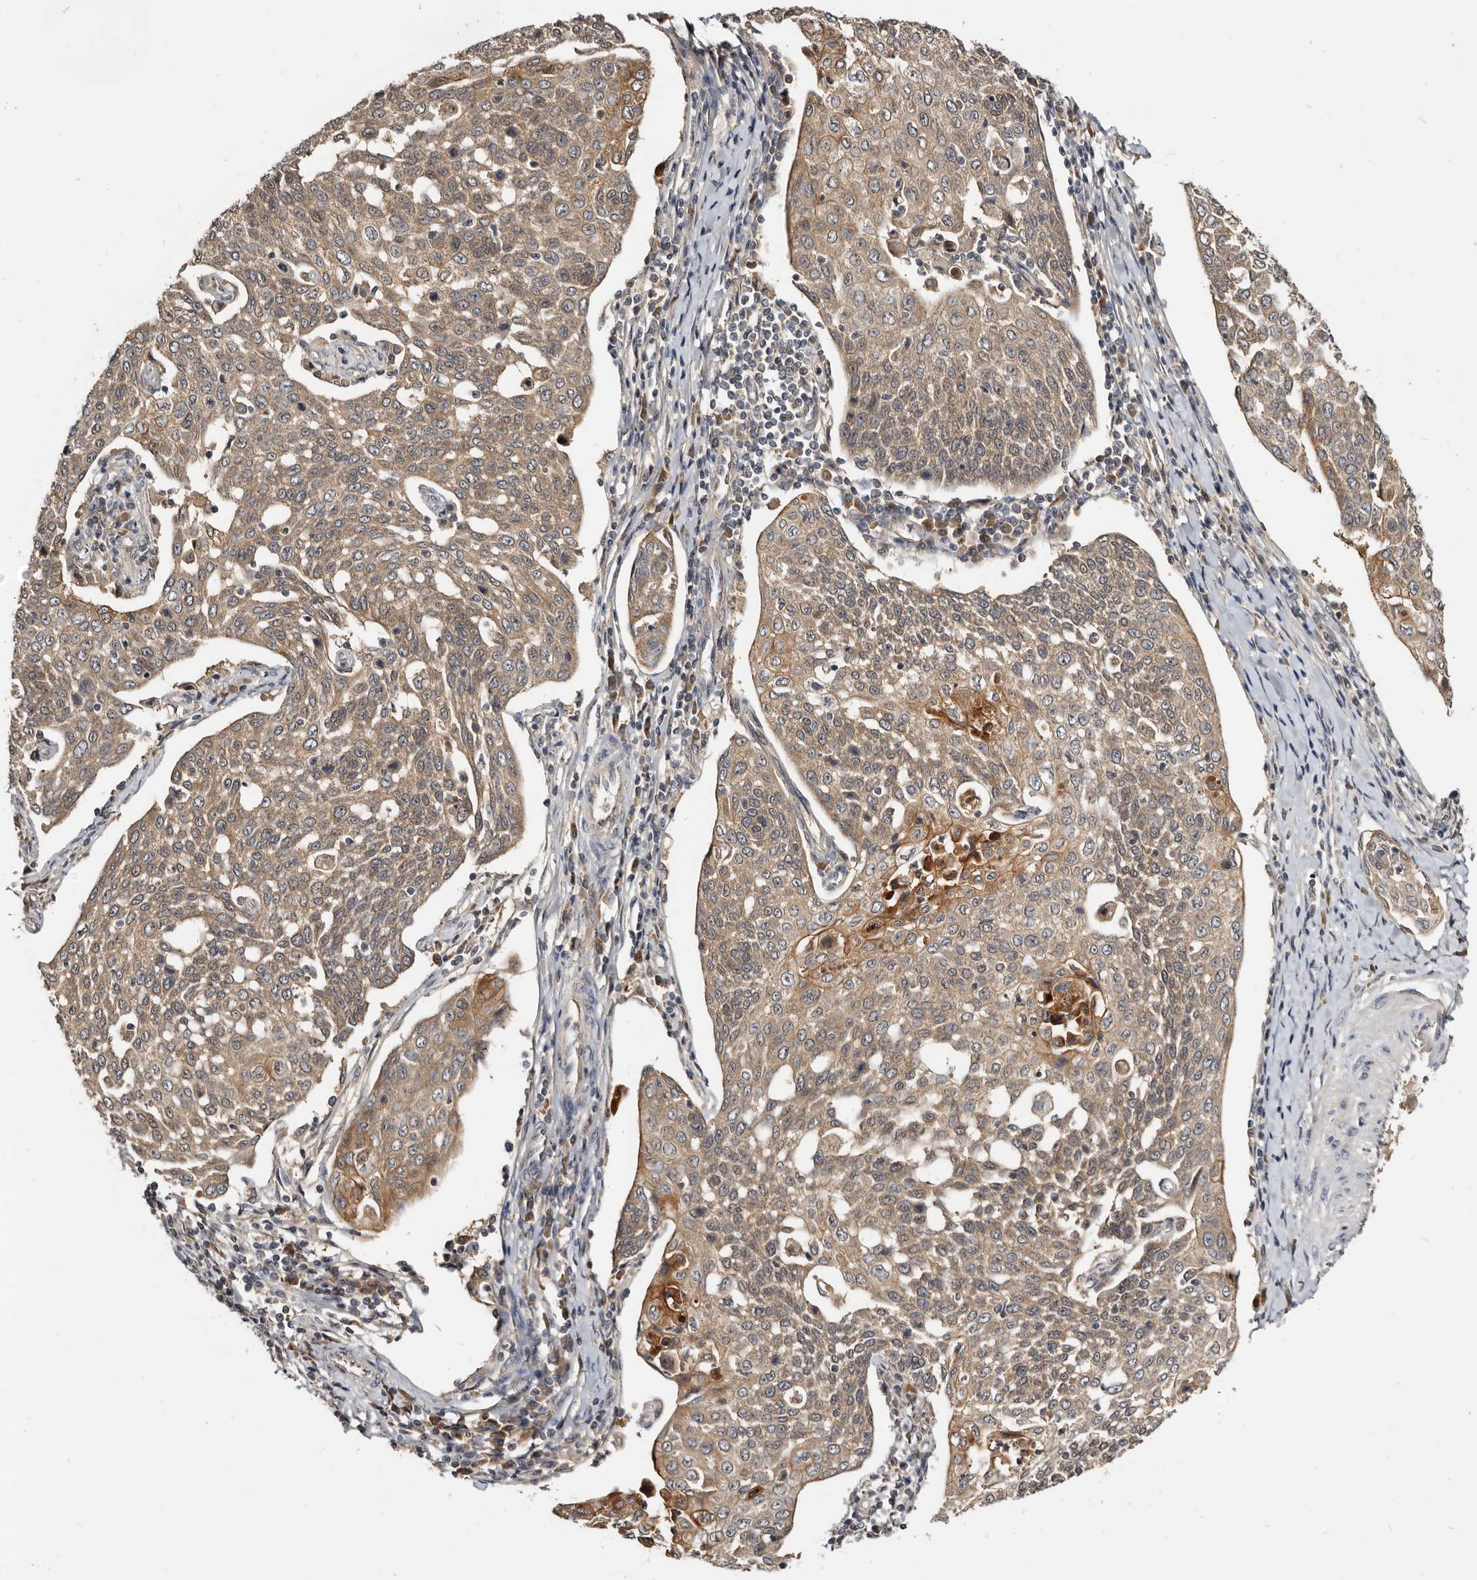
{"staining": {"intensity": "moderate", "quantity": ">75%", "location": "cytoplasmic/membranous"}, "tissue": "cervical cancer", "cell_type": "Tumor cells", "image_type": "cancer", "snomed": [{"axis": "morphology", "description": "Squamous cell carcinoma, NOS"}, {"axis": "topography", "description": "Cervix"}], "caption": "Approximately >75% of tumor cells in cervical cancer demonstrate moderate cytoplasmic/membranous protein expression as visualized by brown immunohistochemical staining.", "gene": "INAVA", "patient": {"sex": "female", "age": 34}}